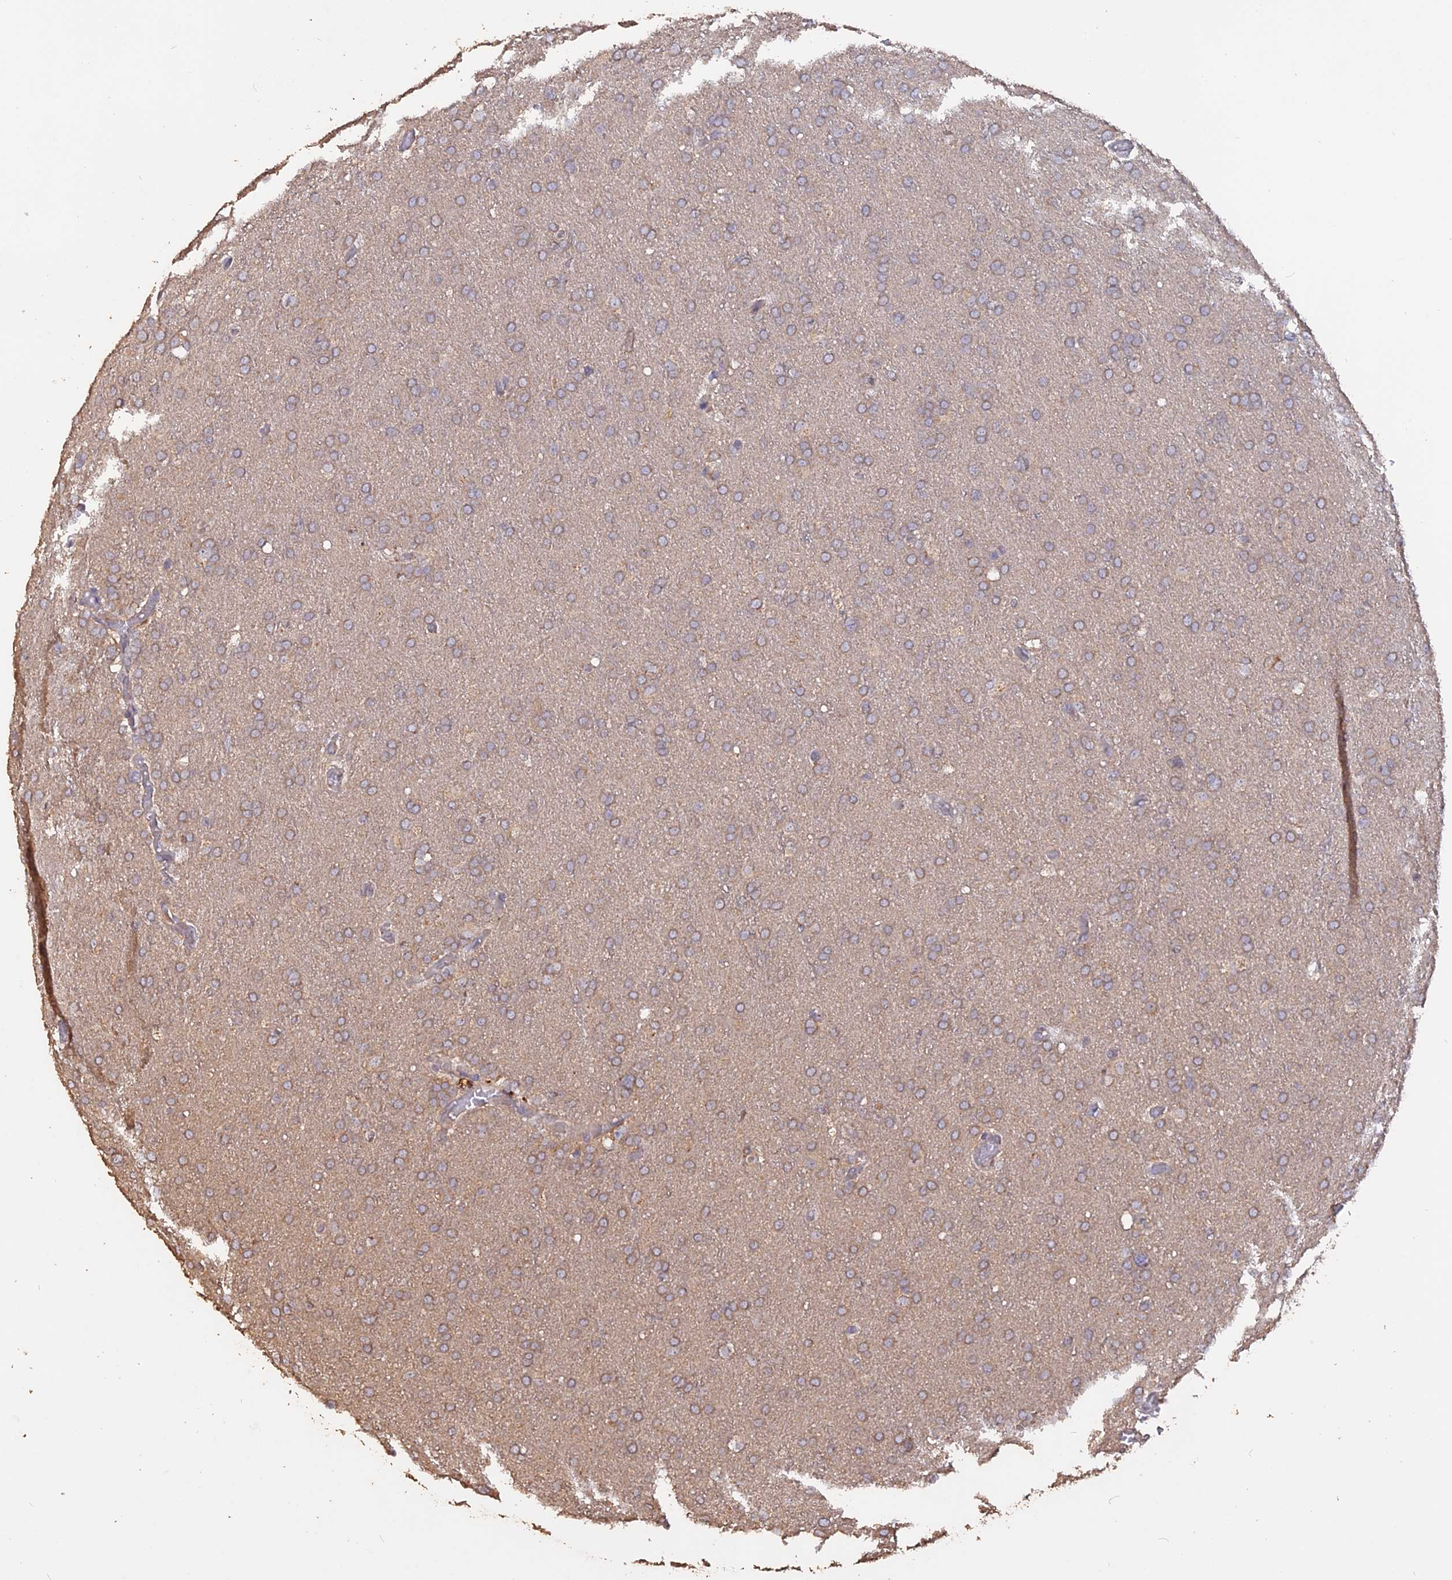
{"staining": {"intensity": "weak", "quantity": ">75%", "location": "cytoplasmic/membranous"}, "tissue": "glioma", "cell_type": "Tumor cells", "image_type": "cancer", "snomed": [{"axis": "morphology", "description": "Glioma, malignant, High grade"}, {"axis": "topography", "description": "Cerebral cortex"}], "caption": "Immunohistochemical staining of malignant high-grade glioma displays low levels of weak cytoplasmic/membranous protein positivity in about >75% of tumor cells.", "gene": "LAYN", "patient": {"sex": "female", "age": 36}}